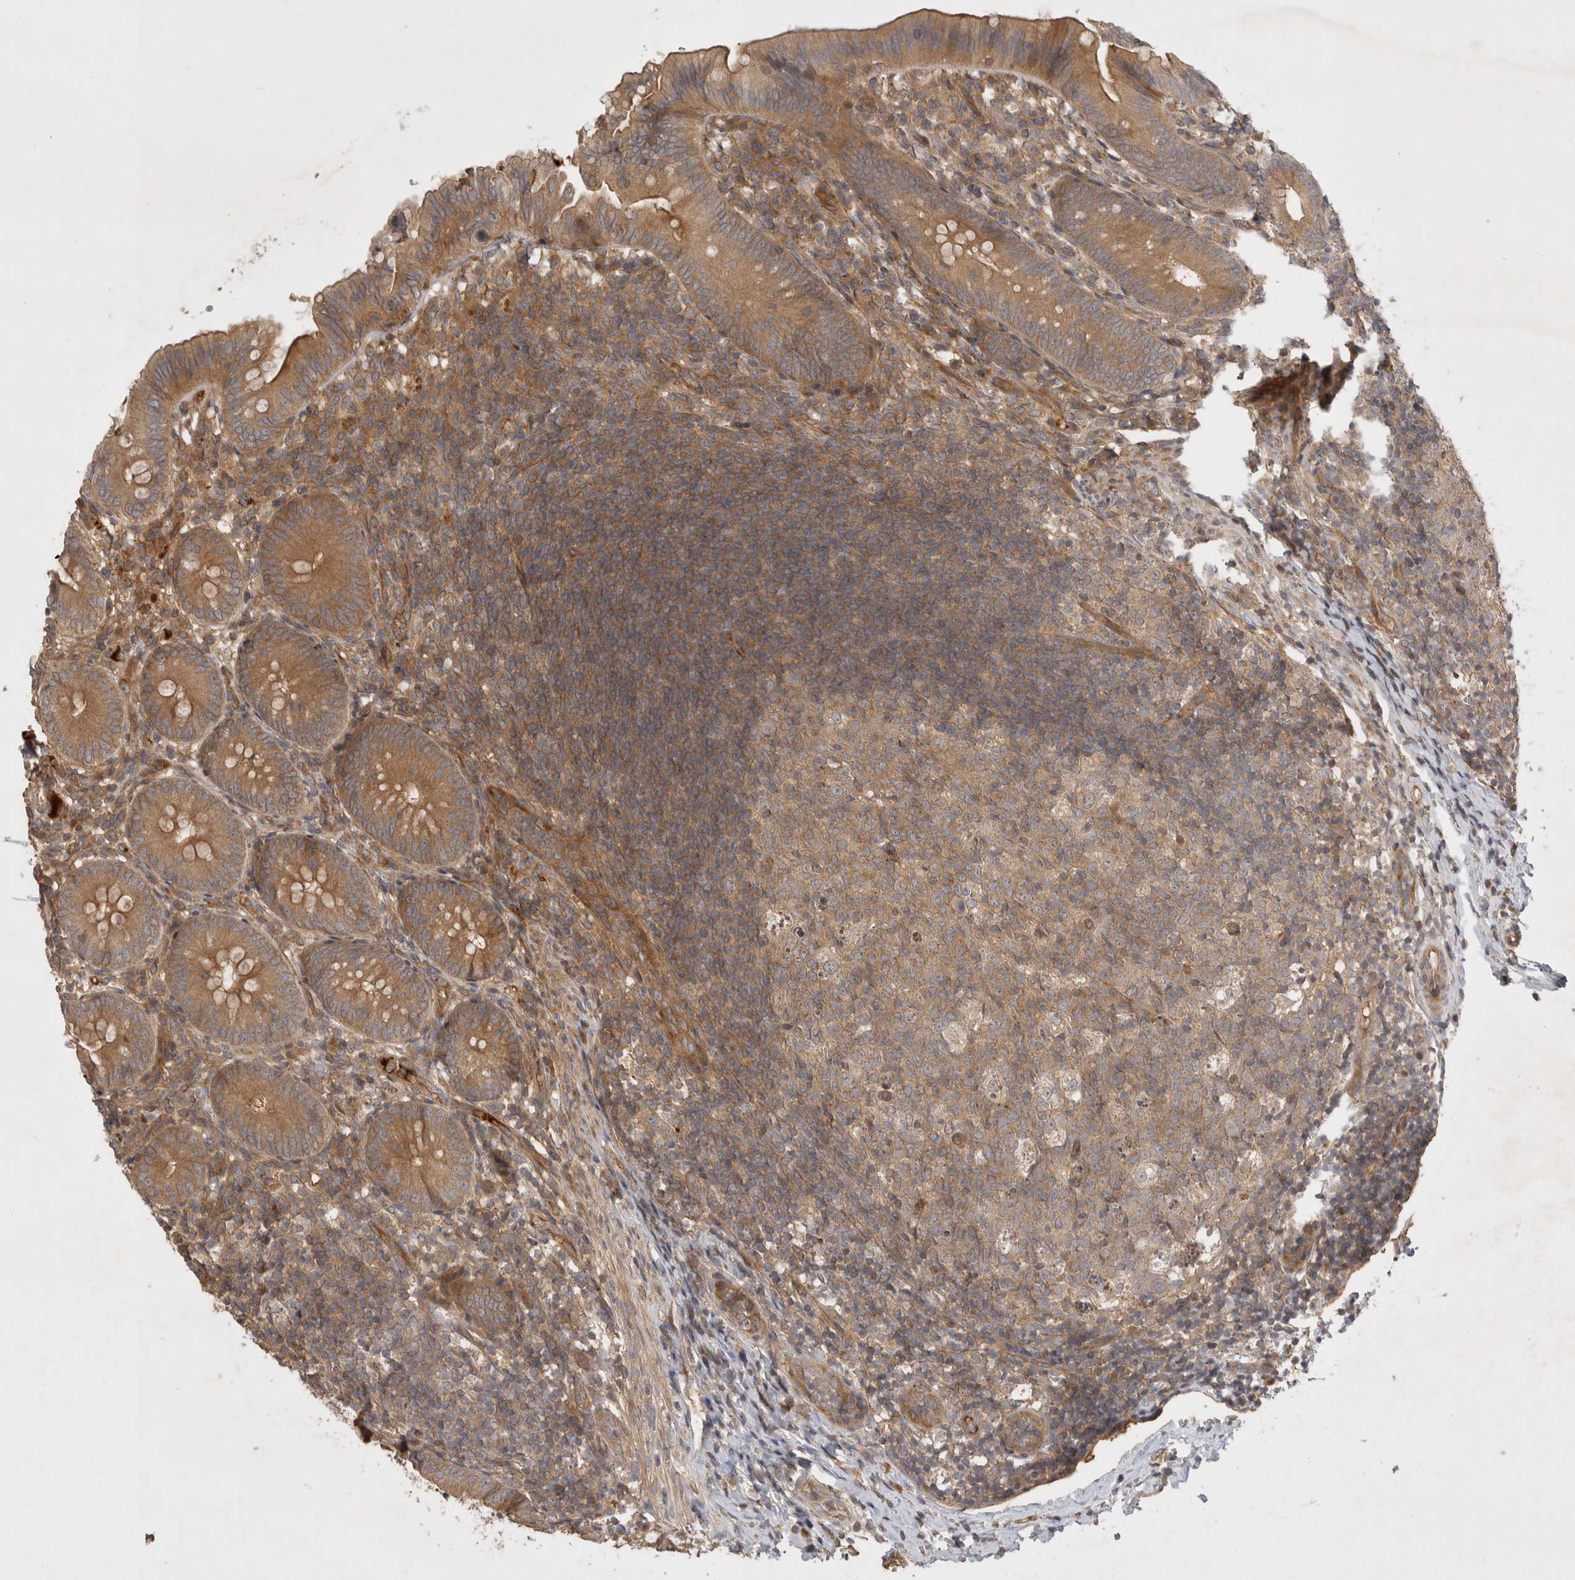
{"staining": {"intensity": "moderate", "quantity": ">75%", "location": "cytoplasmic/membranous"}, "tissue": "appendix", "cell_type": "Glandular cells", "image_type": "normal", "snomed": [{"axis": "morphology", "description": "Normal tissue, NOS"}, {"axis": "topography", "description": "Appendix"}], "caption": "Moderate cytoplasmic/membranous staining for a protein is appreciated in approximately >75% of glandular cells of benign appendix using immunohistochemistry.", "gene": "PPP1R42", "patient": {"sex": "male", "age": 1}}